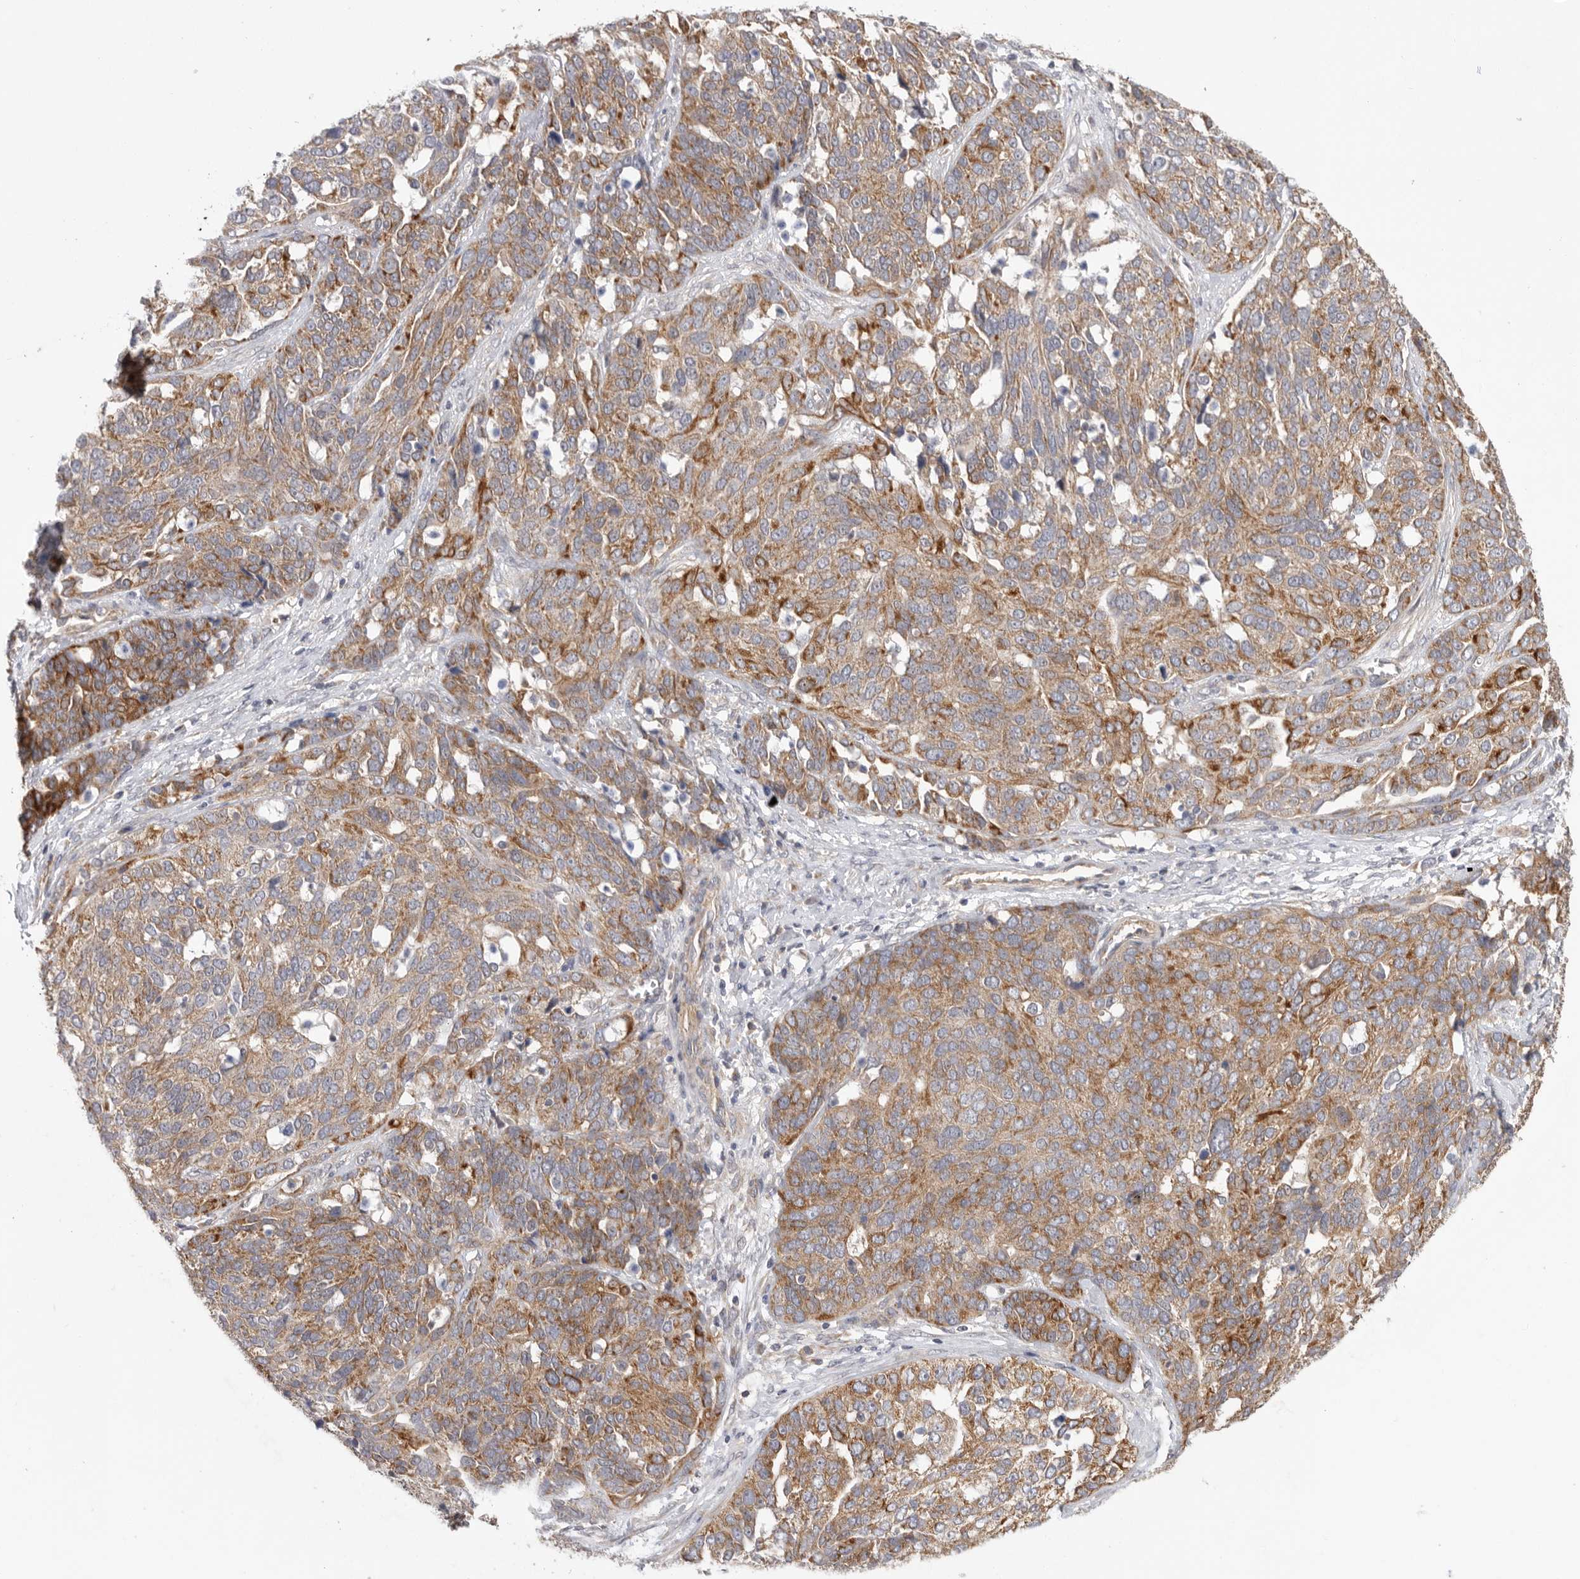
{"staining": {"intensity": "moderate", "quantity": ">75%", "location": "cytoplasmic/membranous"}, "tissue": "ovarian cancer", "cell_type": "Tumor cells", "image_type": "cancer", "snomed": [{"axis": "morphology", "description": "Cystadenocarcinoma, serous, NOS"}, {"axis": "topography", "description": "Ovary"}], "caption": "High-power microscopy captured an immunohistochemistry photomicrograph of ovarian serous cystadenocarcinoma, revealing moderate cytoplasmic/membranous positivity in approximately >75% of tumor cells. (IHC, brightfield microscopy, high magnification).", "gene": "MTFR1L", "patient": {"sex": "female", "age": 44}}